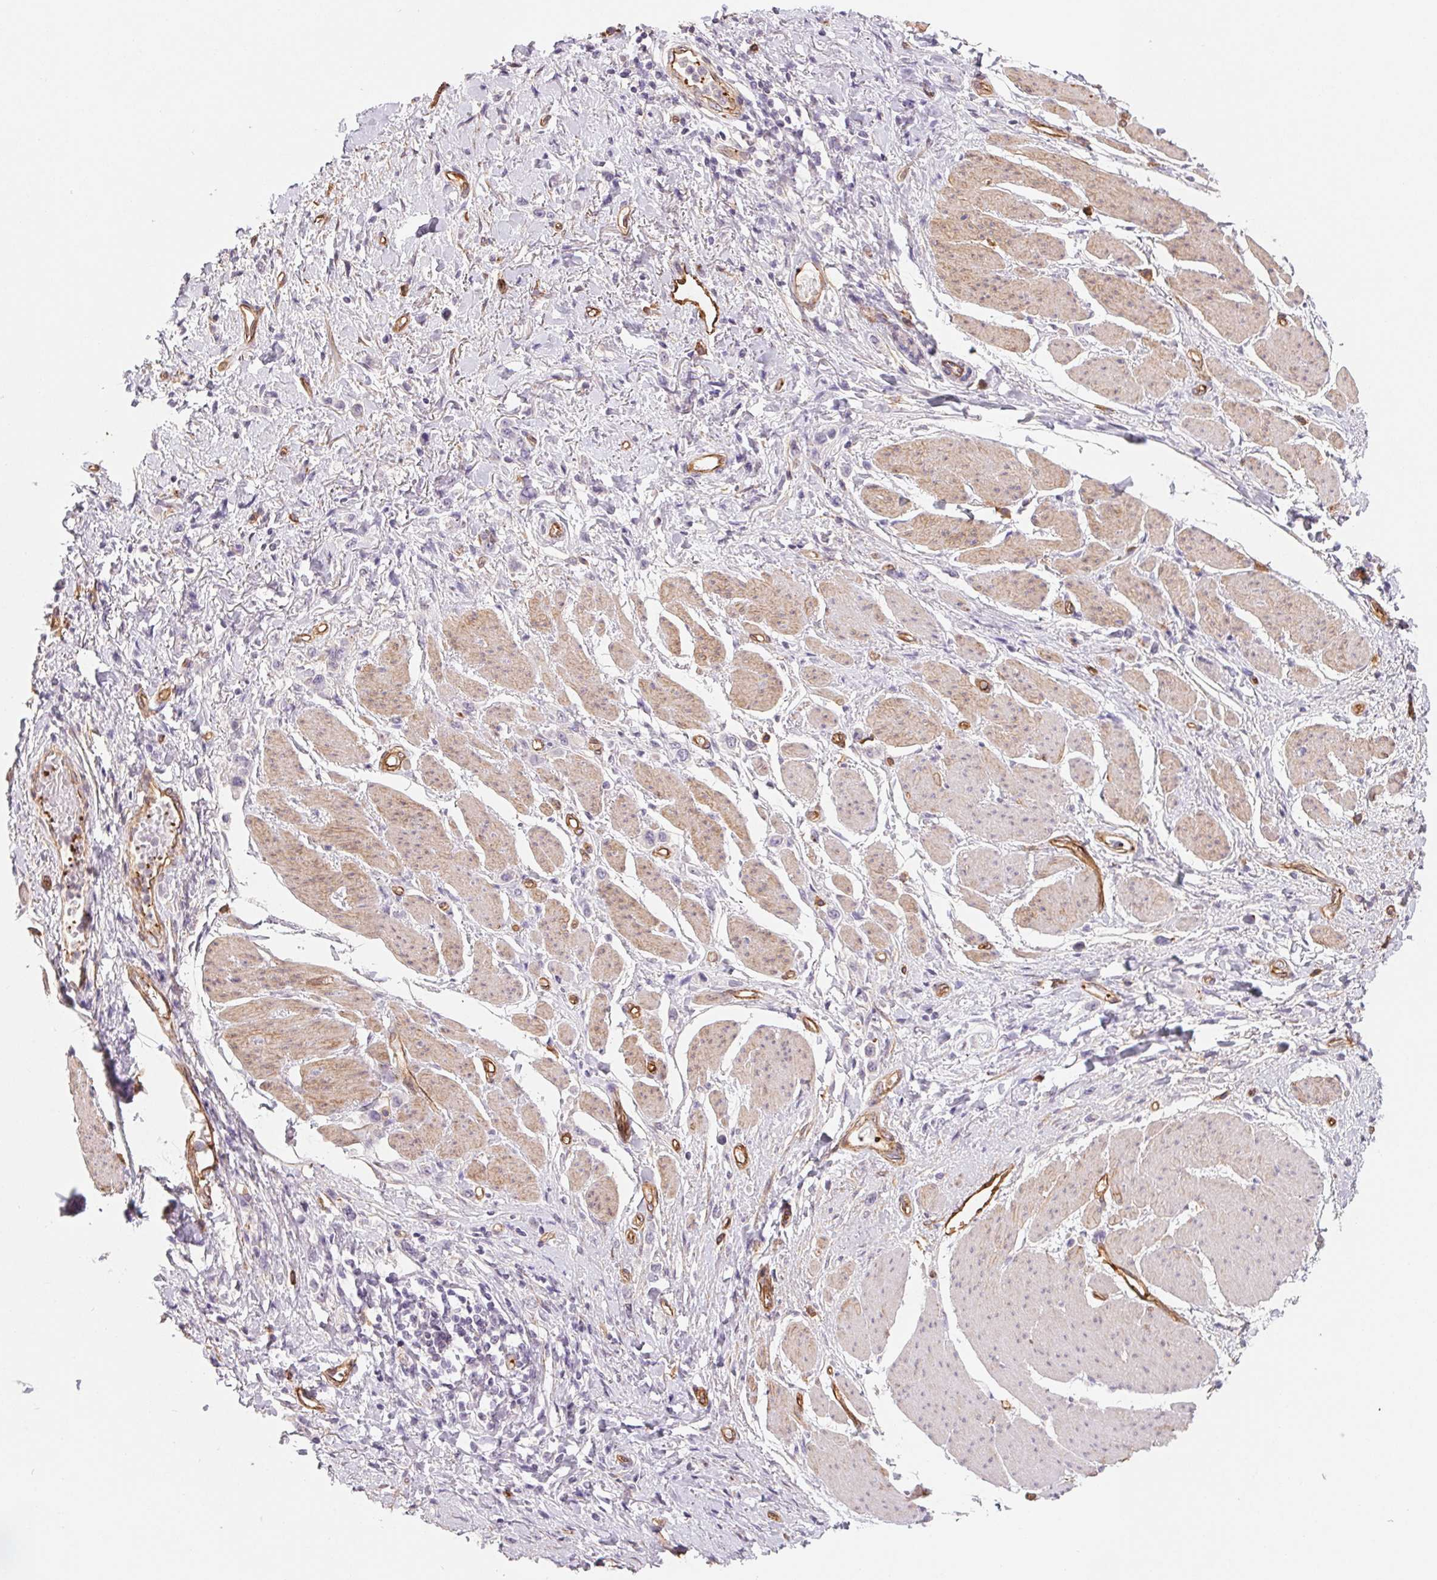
{"staining": {"intensity": "negative", "quantity": "none", "location": "none"}, "tissue": "stomach cancer", "cell_type": "Tumor cells", "image_type": "cancer", "snomed": [{"axis": "morphology", "description": "Adenocarcinoma, NOS"}, {"axis": "topography", "description": "Stomach"}], "caption": "Immunohistochemical staining of human stomach adenocarcinoma reveals no significant positivity in tumor cells. (Immunohistochemistry, brightfield microscopy, high magnification).", "gene": "ANKRD13B", "patient": {"sex": "female", "age": 65}}